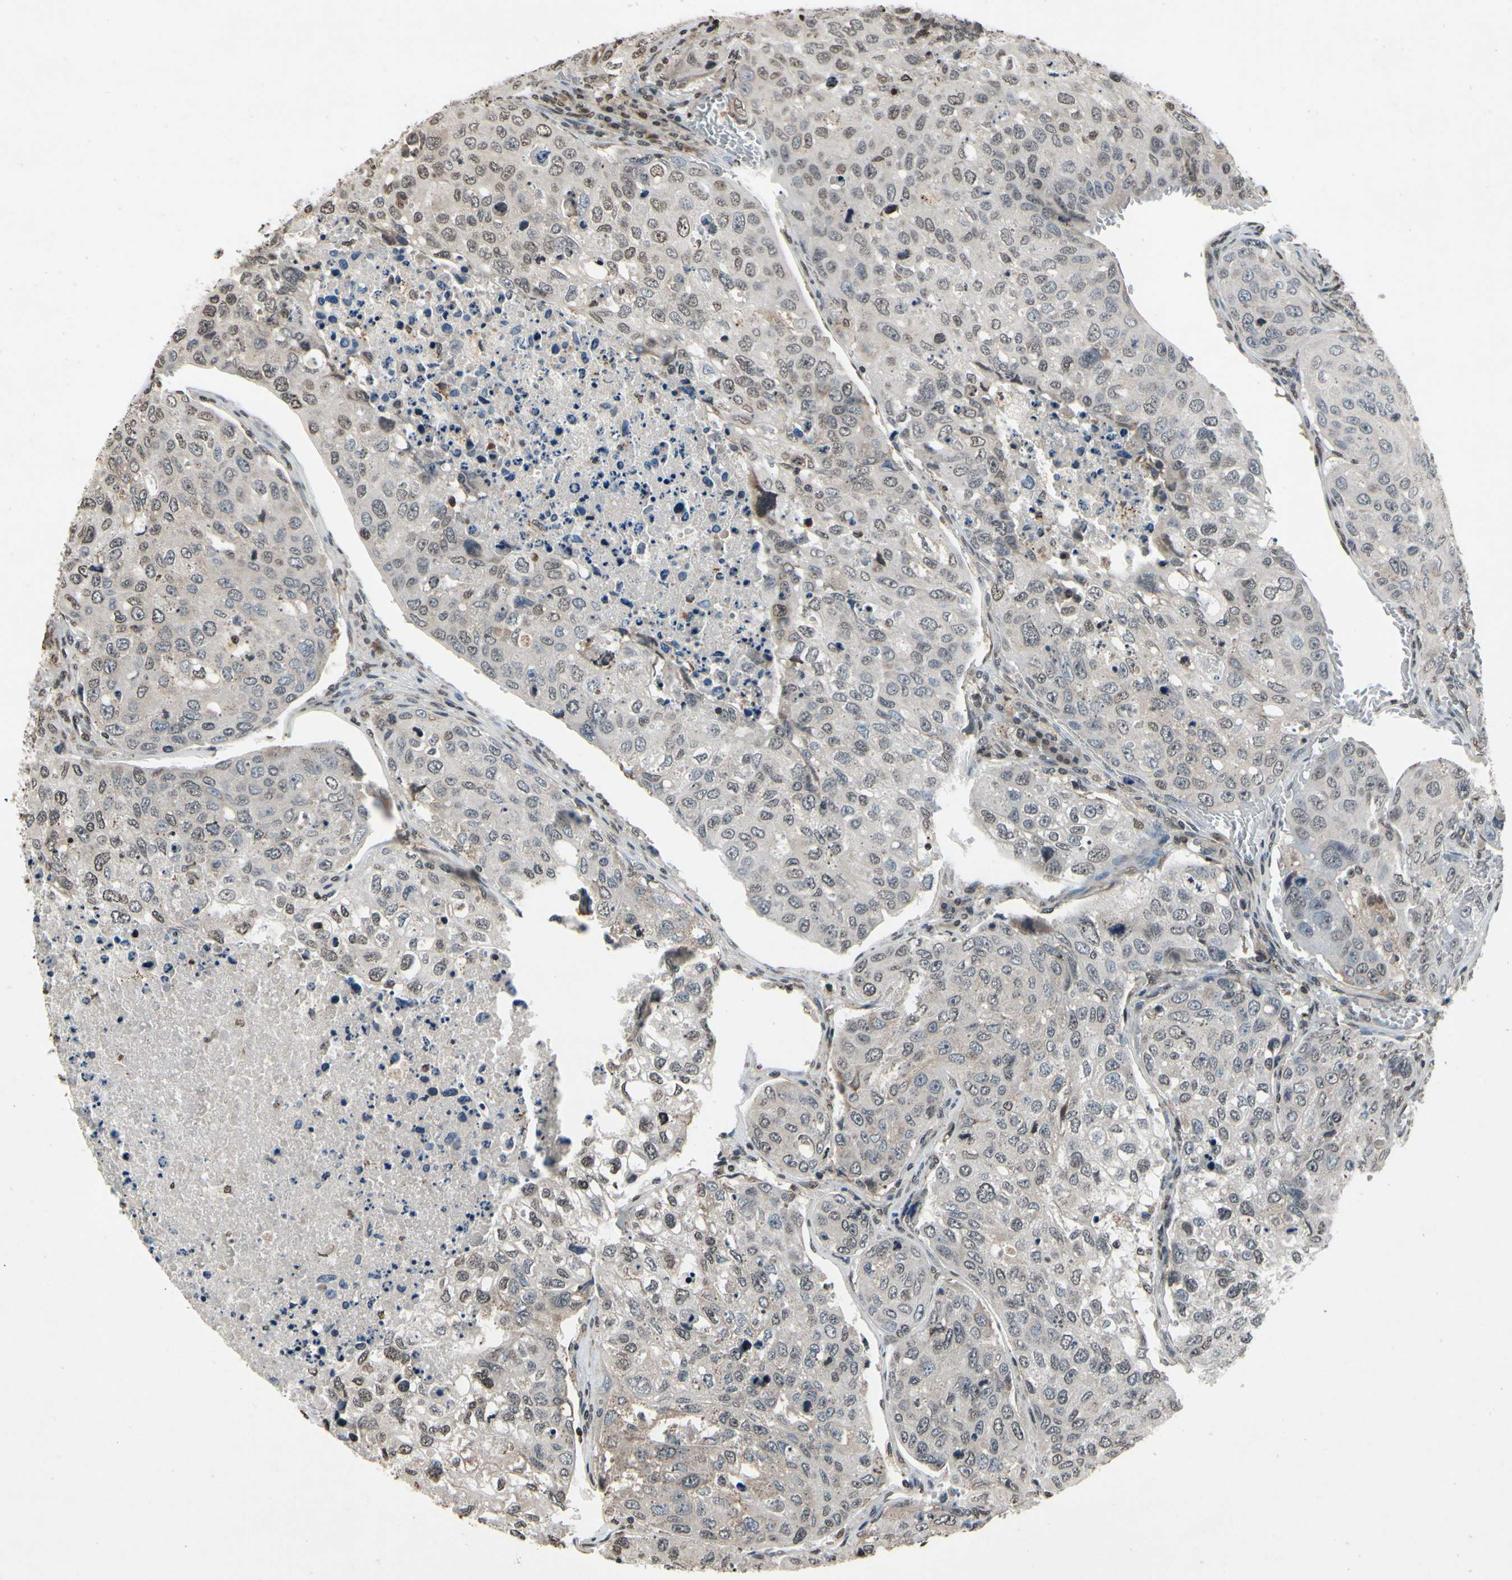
{"staining": {"intensity": "negative", "quantity": "none", "location": "none"}, "tissue": "urothelial cancer", "cell_type": "Tumor cells", "image_type": "cancer", "snomed": [{"axis": "morphology", "description": "Urothelial carcinoma, High grade"}, {"axis": "topography", "description": "Lymph node"}, {"axis": "topography", "description": "Urinary bladder"}], "caption": "Immunohistochemistry (IHC) of human urothelial cancer demonstrates no positivity in tumor cells.", "gene": "HIPK2", "patient": {"sex": "male", "age": 51}}